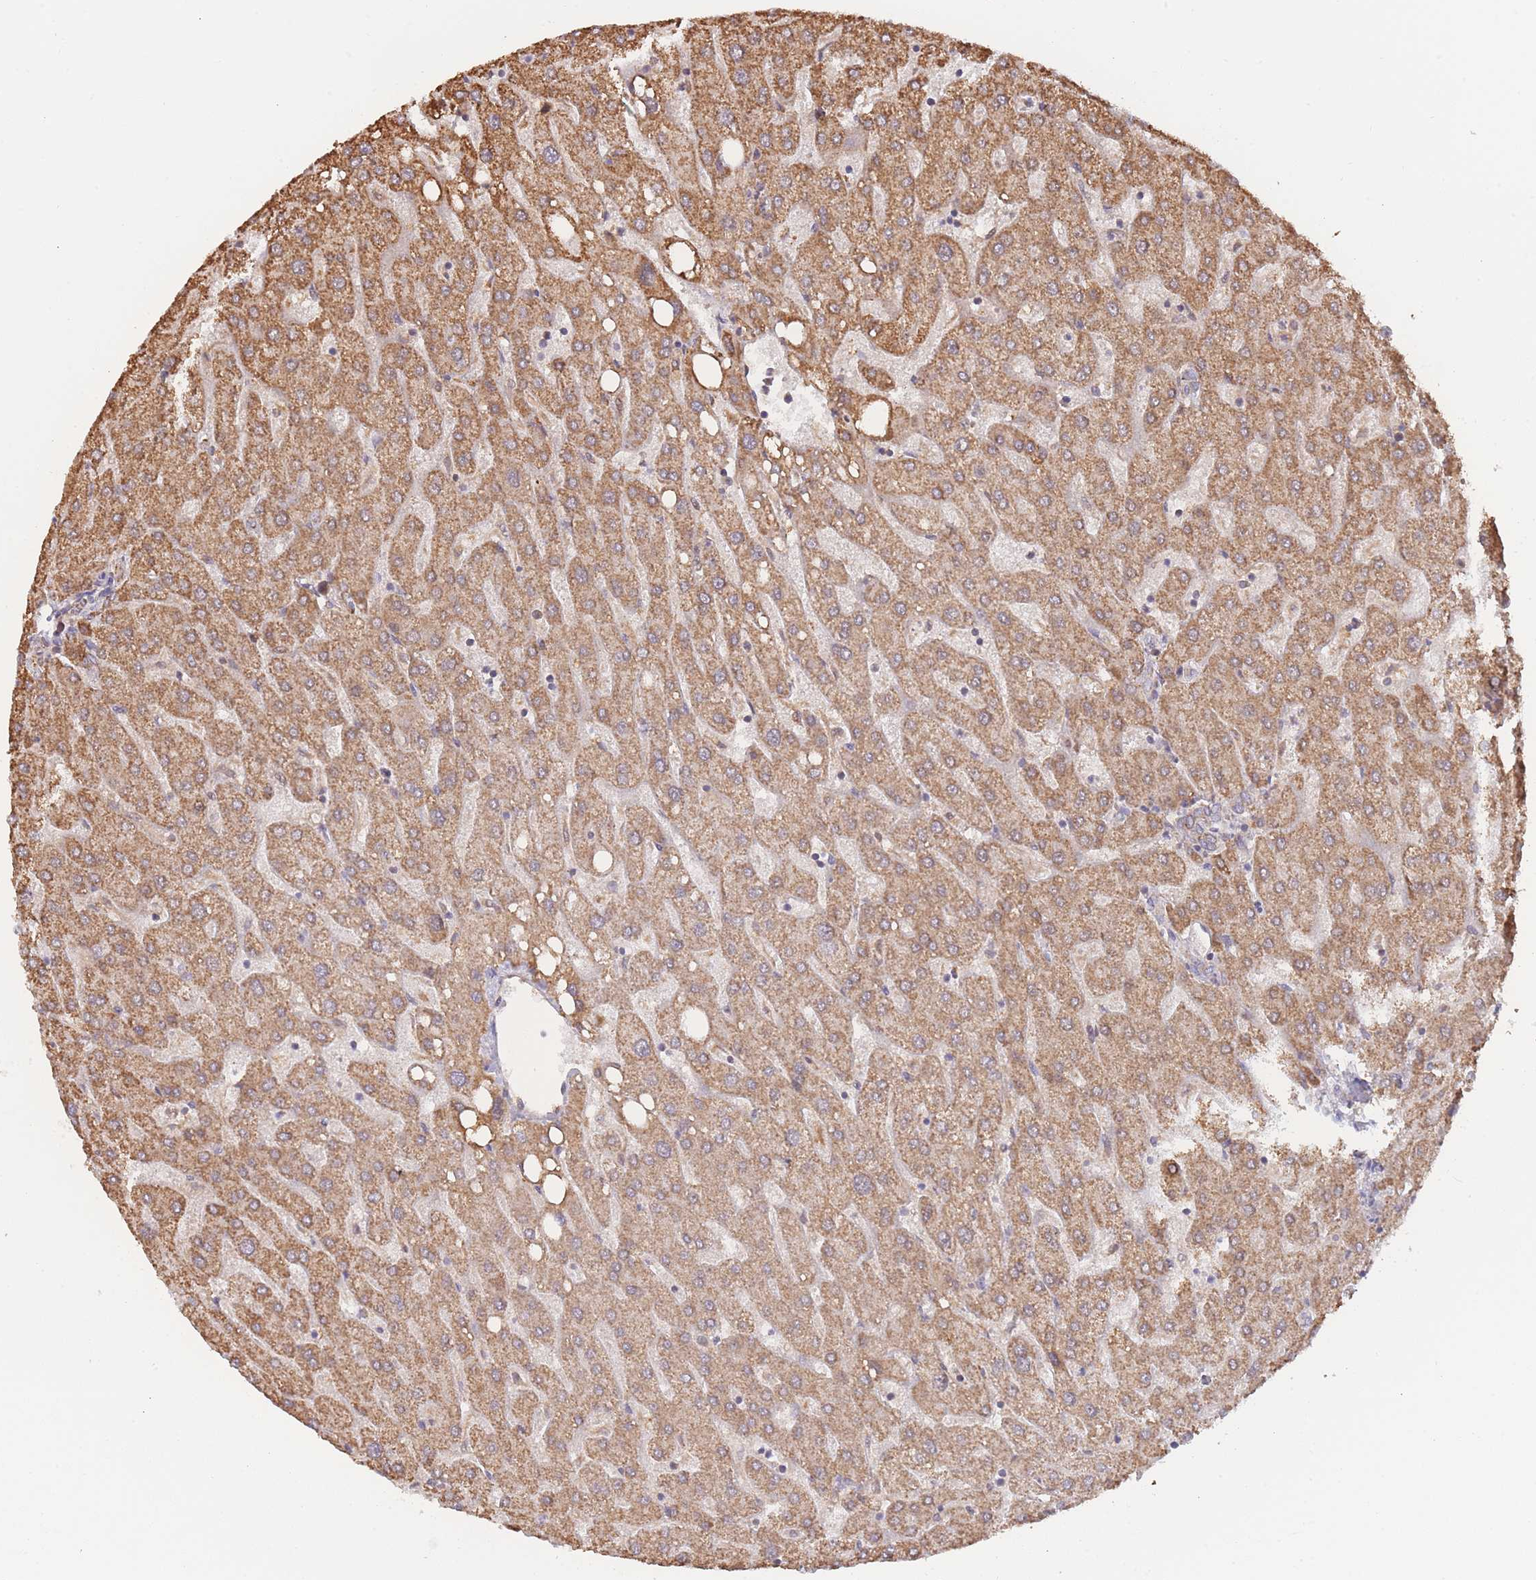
{"staining": {"intensity": "negative", "quantity": "none", "location": "none"}, "tissue": "liver", "cell_type": "Cholangiocytes", "image_type": "normal", "snomed": [{"axis": "morphology", "description": "Normal tissue, NOS"}, {"axis": "topography", "description": "Liver"}], "caption": "A high-resolution image shows immunohistochemistry (IHC) staining of unremarkable liver, which shows no significant staining in cholangiocytes. (Immunohistochemistry, brightfield microscopy, high magnification).", "gene": "MRPL17", "patient": {"sex": "male", "age": 67}}